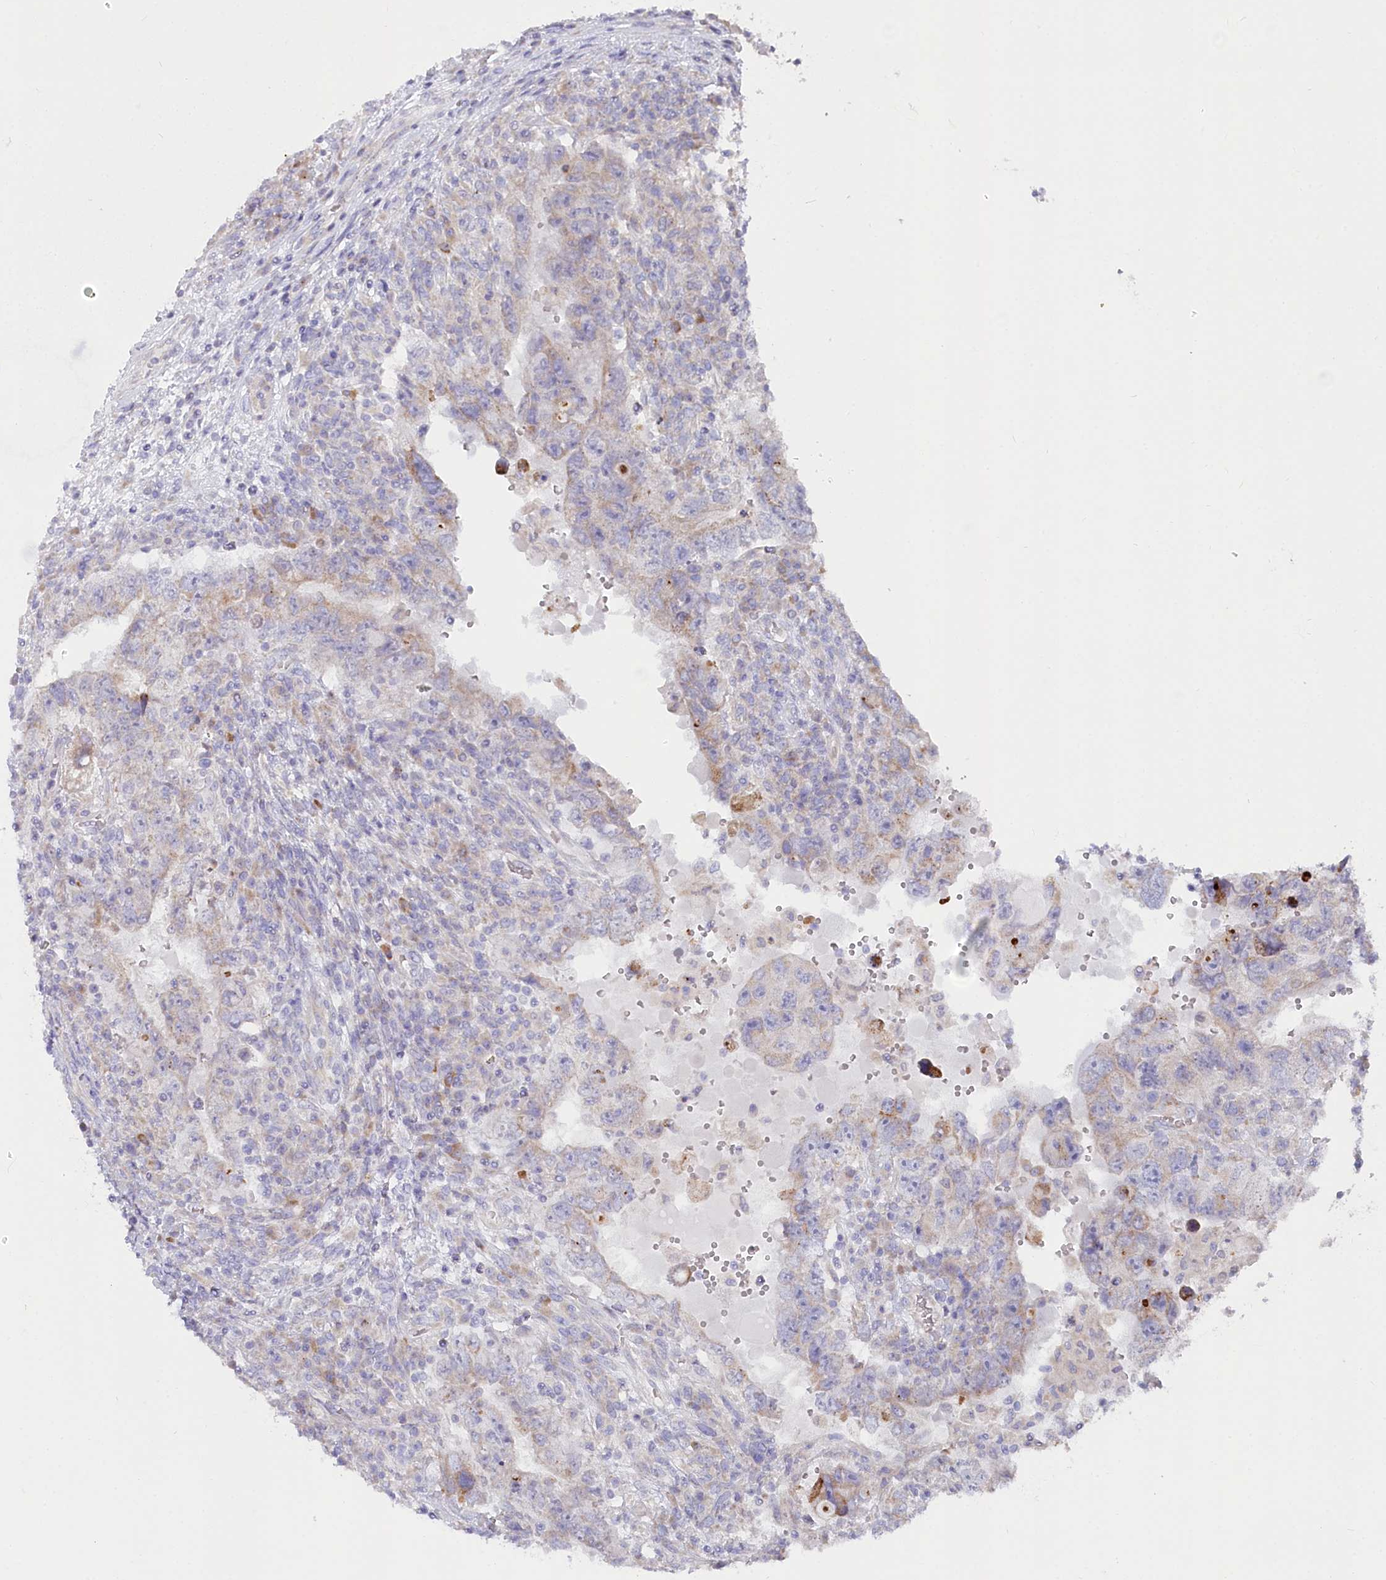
{"staining": {"intensity": "negative", "quantity": "none", "location": "none"}, "tissue": "testis cancer", "cell_type": "Tumor cells", "image_type": "cancer", "snomed": [{"axis": "morphology", "description": "Carcinoma, Embryonal, NOS"}, {"axis": "topography", "description": "Testis"}], "caption": "Photomicrograph shows no significant protein staining in tumor cells of testis cancer (embryonal carcinoma).", "gene": "POGLUT1", "patient": {"sex": "male", "age": 26}}